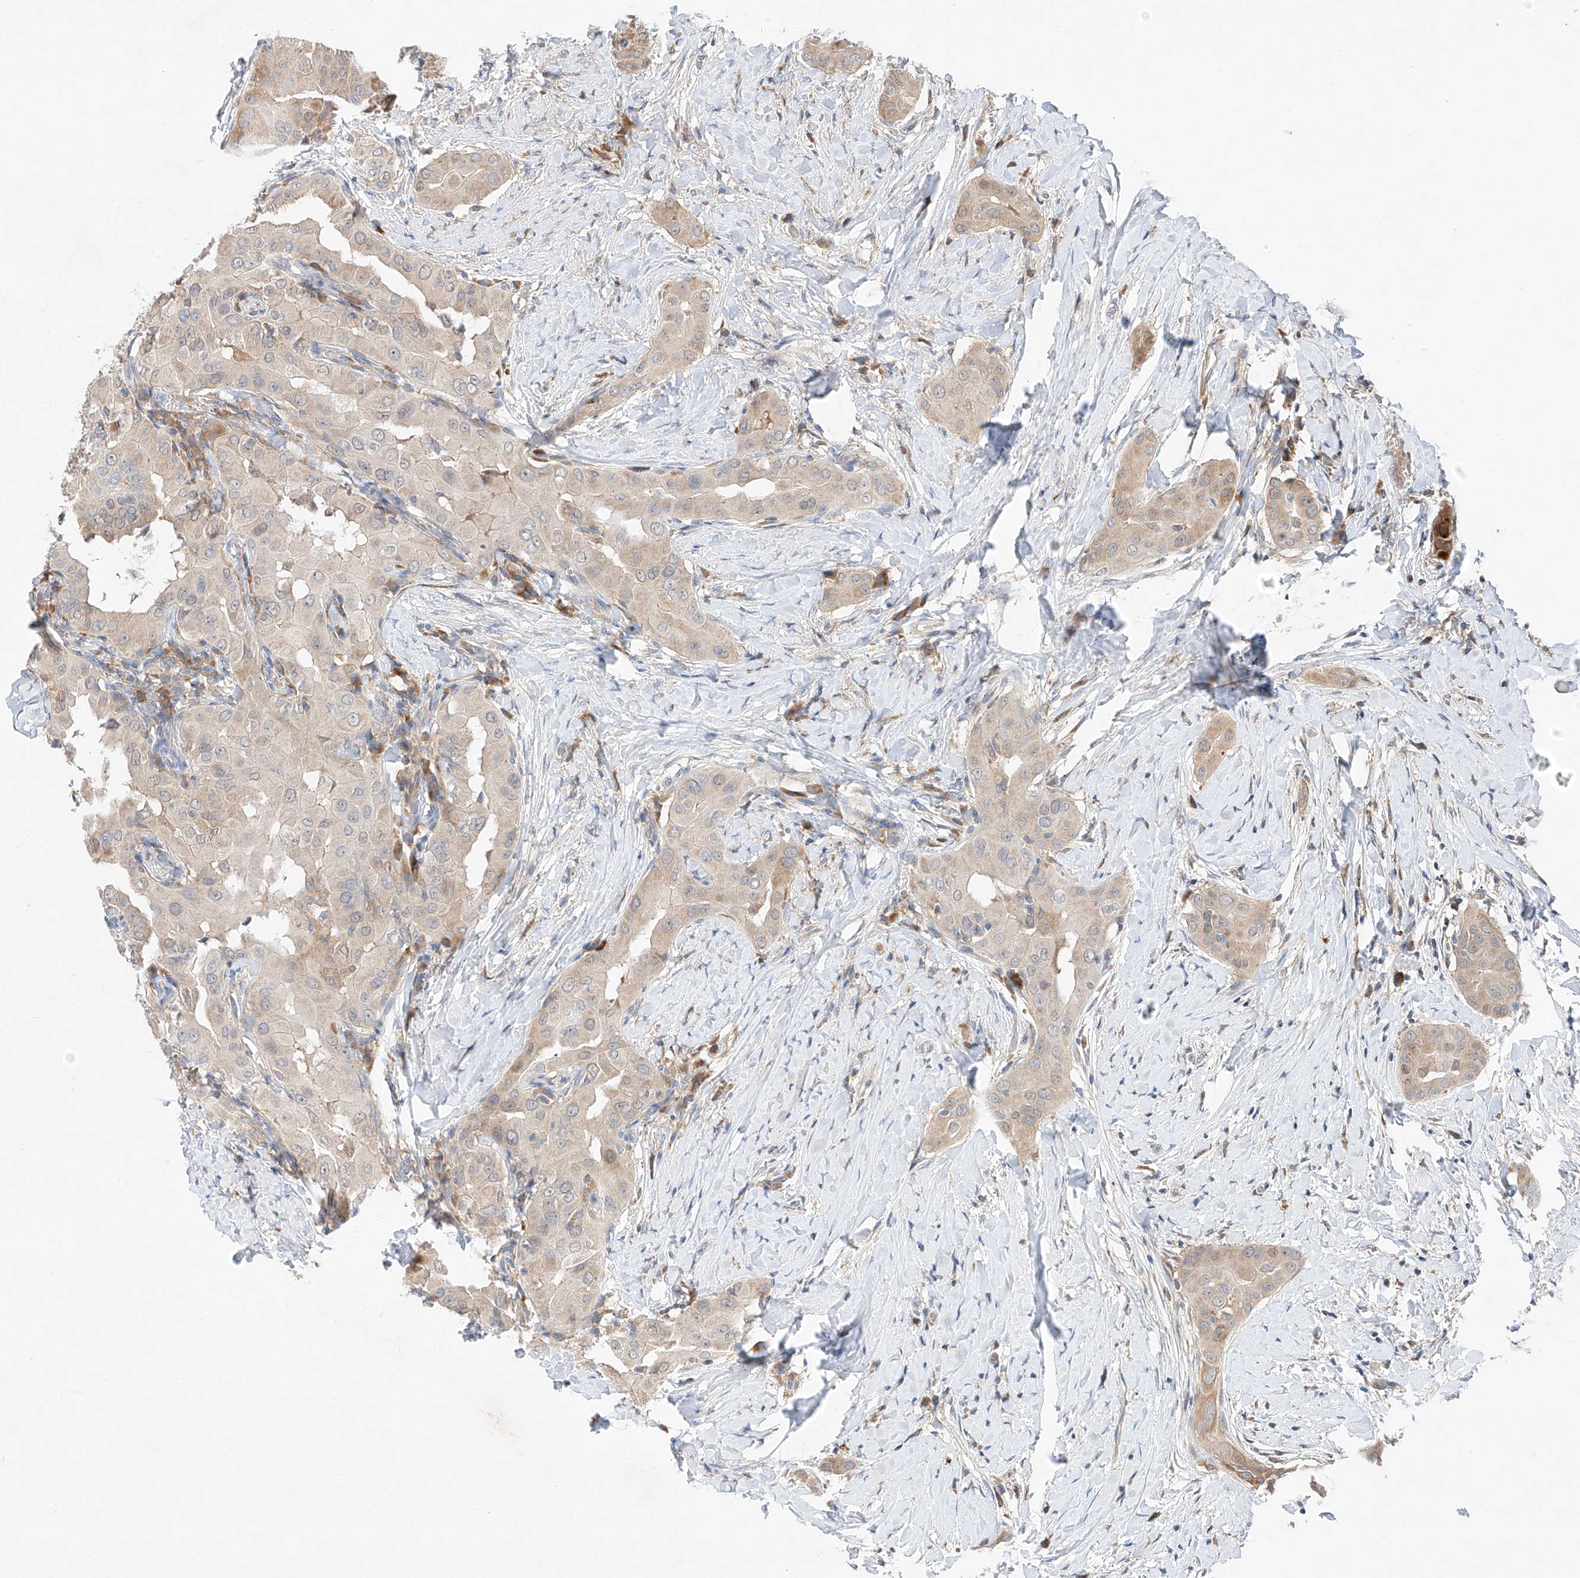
{"staining": {"intensity": "weak", "quantity": "25%-75%", "location": "cytoplasmic/membranous"}, "tissue": "thyroid cancer", "cell_type": "Tumor cells", "image_type": "cancer", "snomed": [{"axis": "morphology", "description": "Papillary adenocarcinoma, NOS"}, {"axis": "topography", "description": "Thyroid gland"}], "caption": "Thyroid papillary adenocarcinoma stained with a protein marker demonstrates weak staining in tumor cells.", "gene": "RUSC1", "patient": {"sex": "male", "age": 33}}